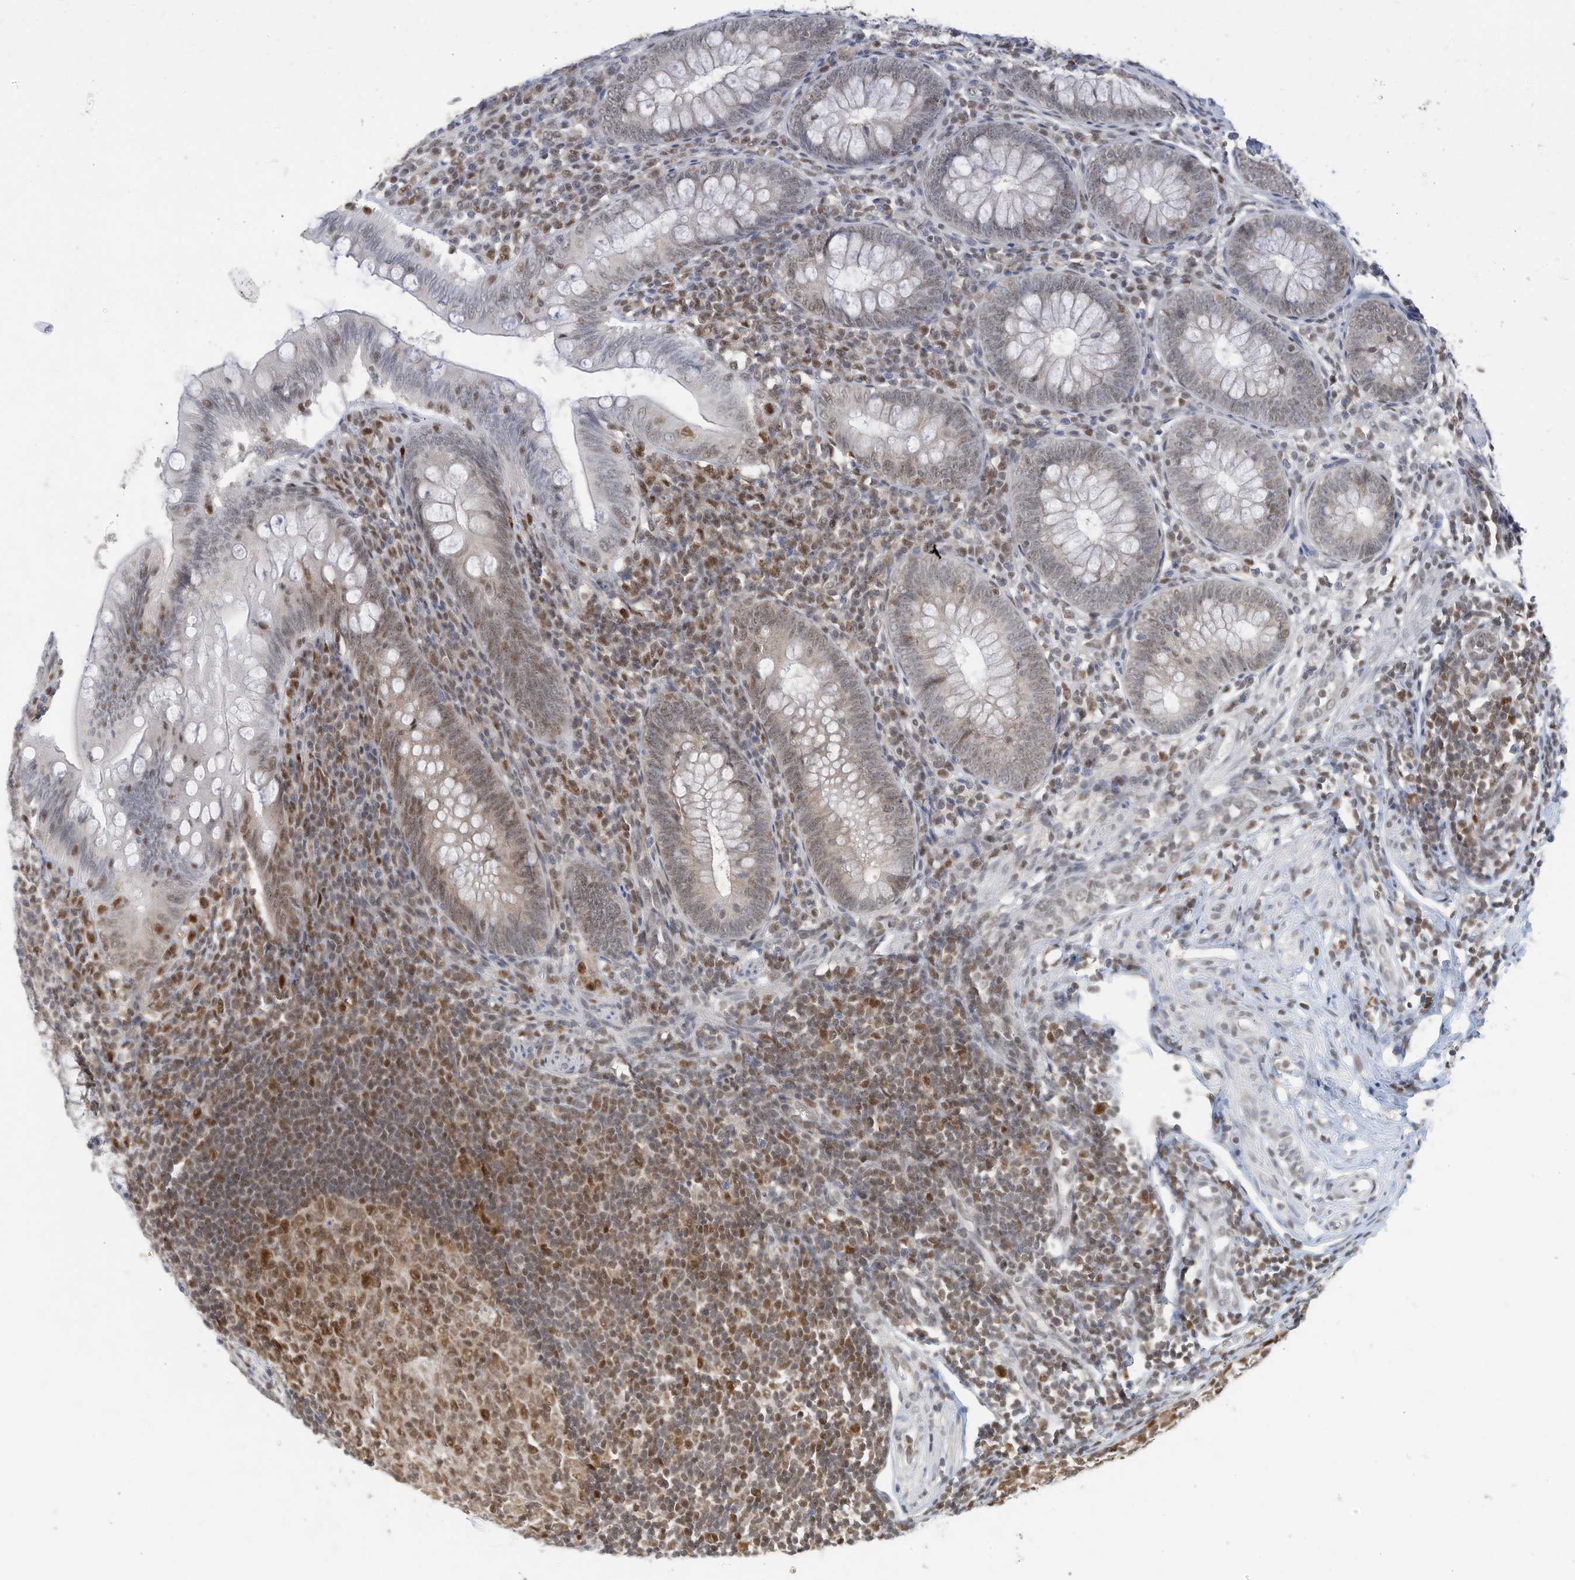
{"staining": {"intensity": "moderate", "quantity": "<25%", "location": "nuclear"}, "tissue": "appendix", "cell_type": "Glandular cells", "image_type": "normal", "snomed": [{"axis": "morphology", "description": "Normal tissue, NOS"}, {"axis": "topography", "description": "Appendix"}], "caption": "The photomicrograph displays immunohistochemical staining of benign appendix. There is moderate nuclear positivity is appreciated in approximately <25% of glandular cells.", "gene": "OGT", "patient": {"sex": "male", "age": 14}}